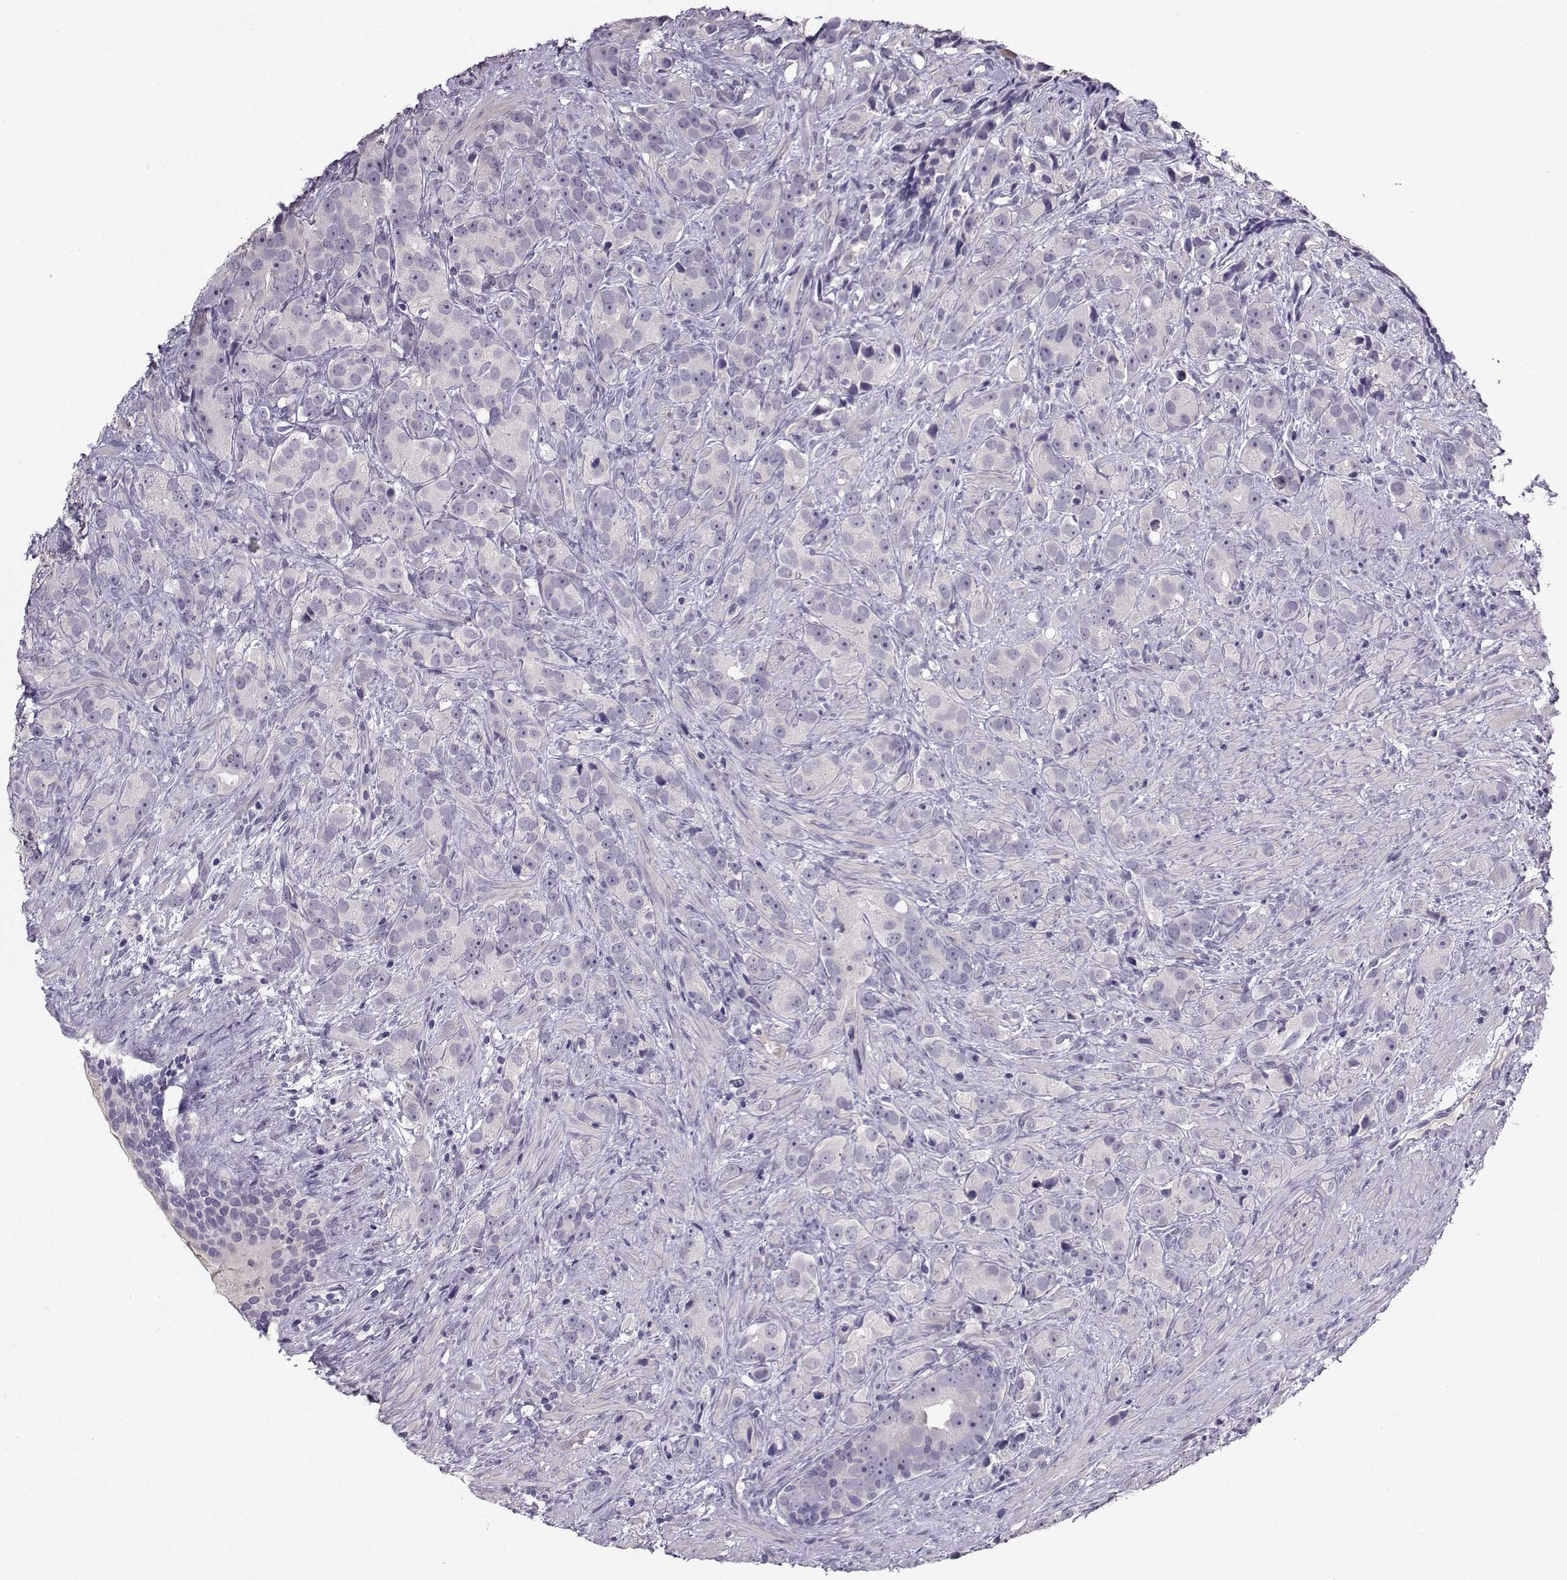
{"staining": {"intensity": "negative", "quantity": "none", "location": "none"}, "tissue": "prostate cancer", "cell_type": "Tumor cells", "image_type": "cancer", "snomed": [{"axis": "morphology", "description": "Adenocarcinoma, High grade"}, {"axis": "topography", "description": "Prostate"}], "caption": "A histopathology image of human prostate cancer is negative for staining in tumor cells.", "gene": "CRYBB1", "patient": {"sex": "male", "age": 90}}